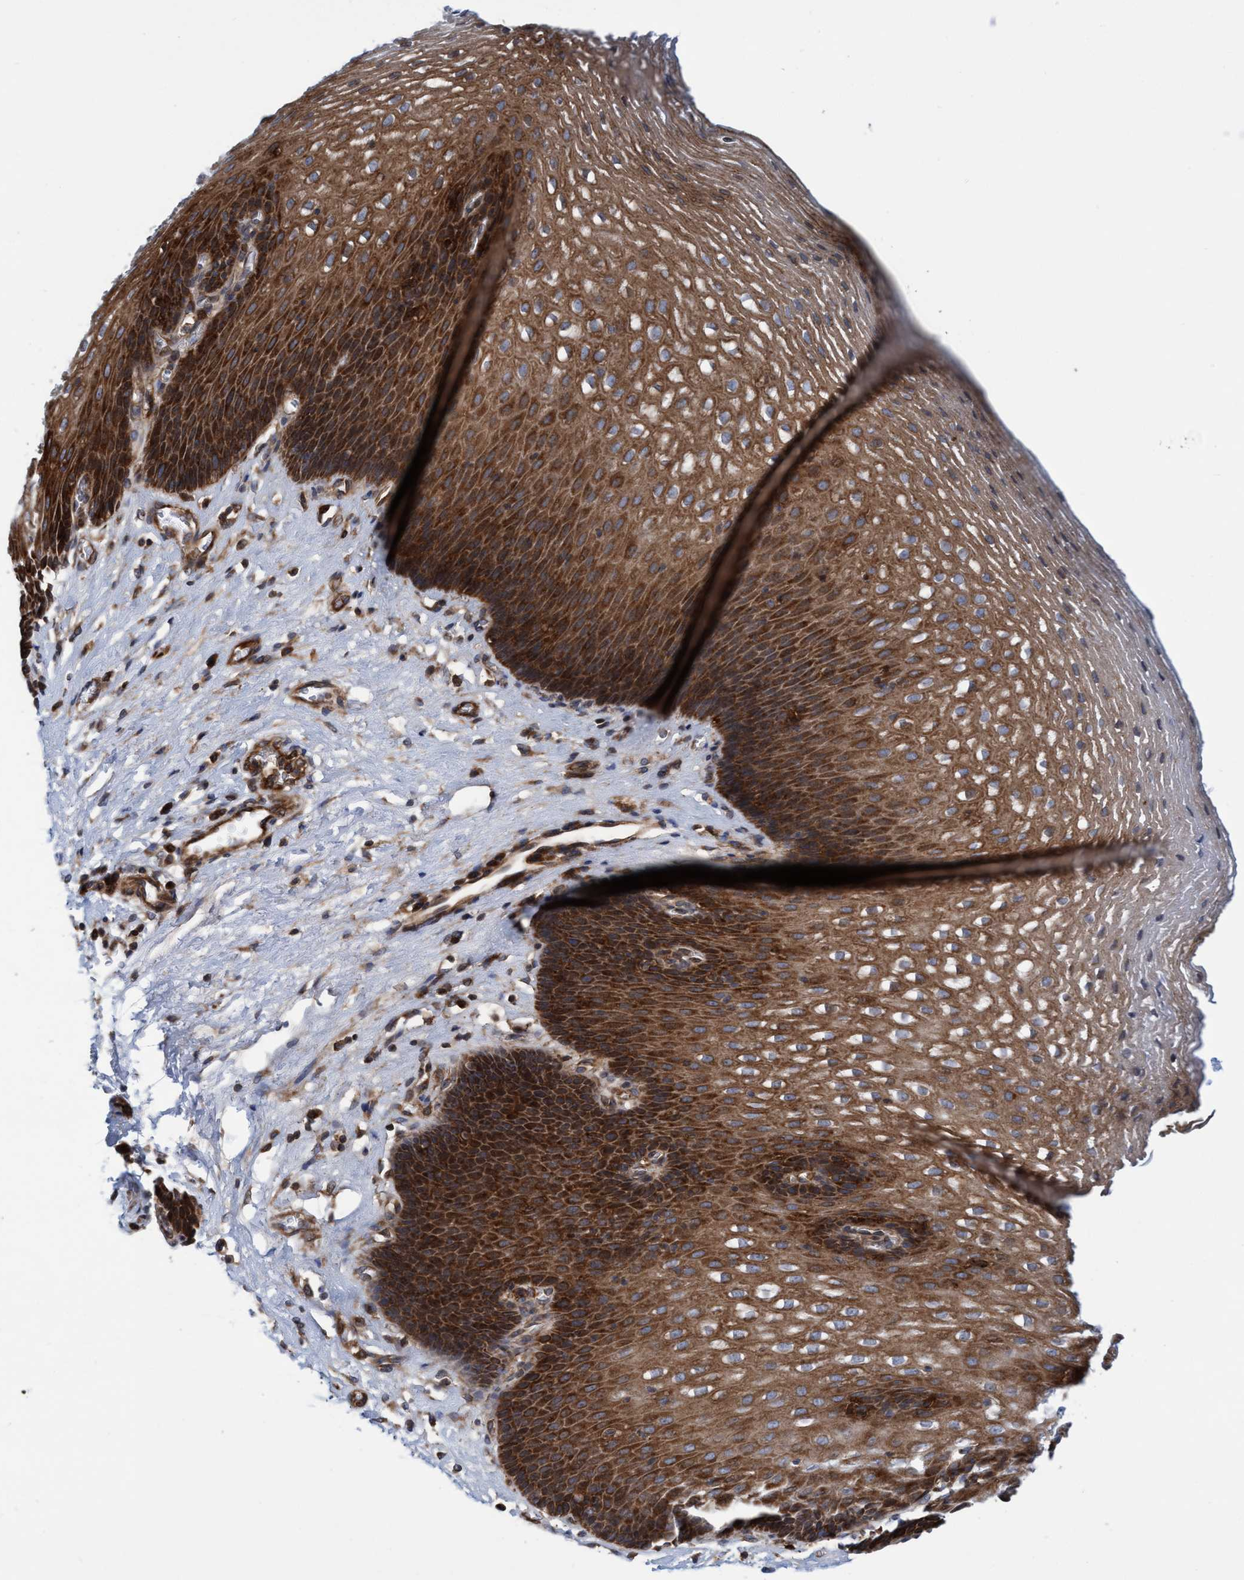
{"staining": {"intensity": "strong", "quantity": ">75%", "location": "cytoplasmic/membranous"}, "tissue": "esophagus", "cell_type": "Squamous epithelial cells", "image_type": "normal", "snomed": [{"axis": "morphology", "description": "Normal tissue, NOS"}, {"axis": "topography", "description": "Esophagus"}], "caption": "Squamous epithelial cells reveal high levels of strong cytoplasmic/membranous positivity in approximately >75% of cells in normal human esophagus. The protein of interest is shown in brown color, while the nuclei are stained blue.", "gene": "SLC16A3", "patient": {"sex": "male", "age": 48}}